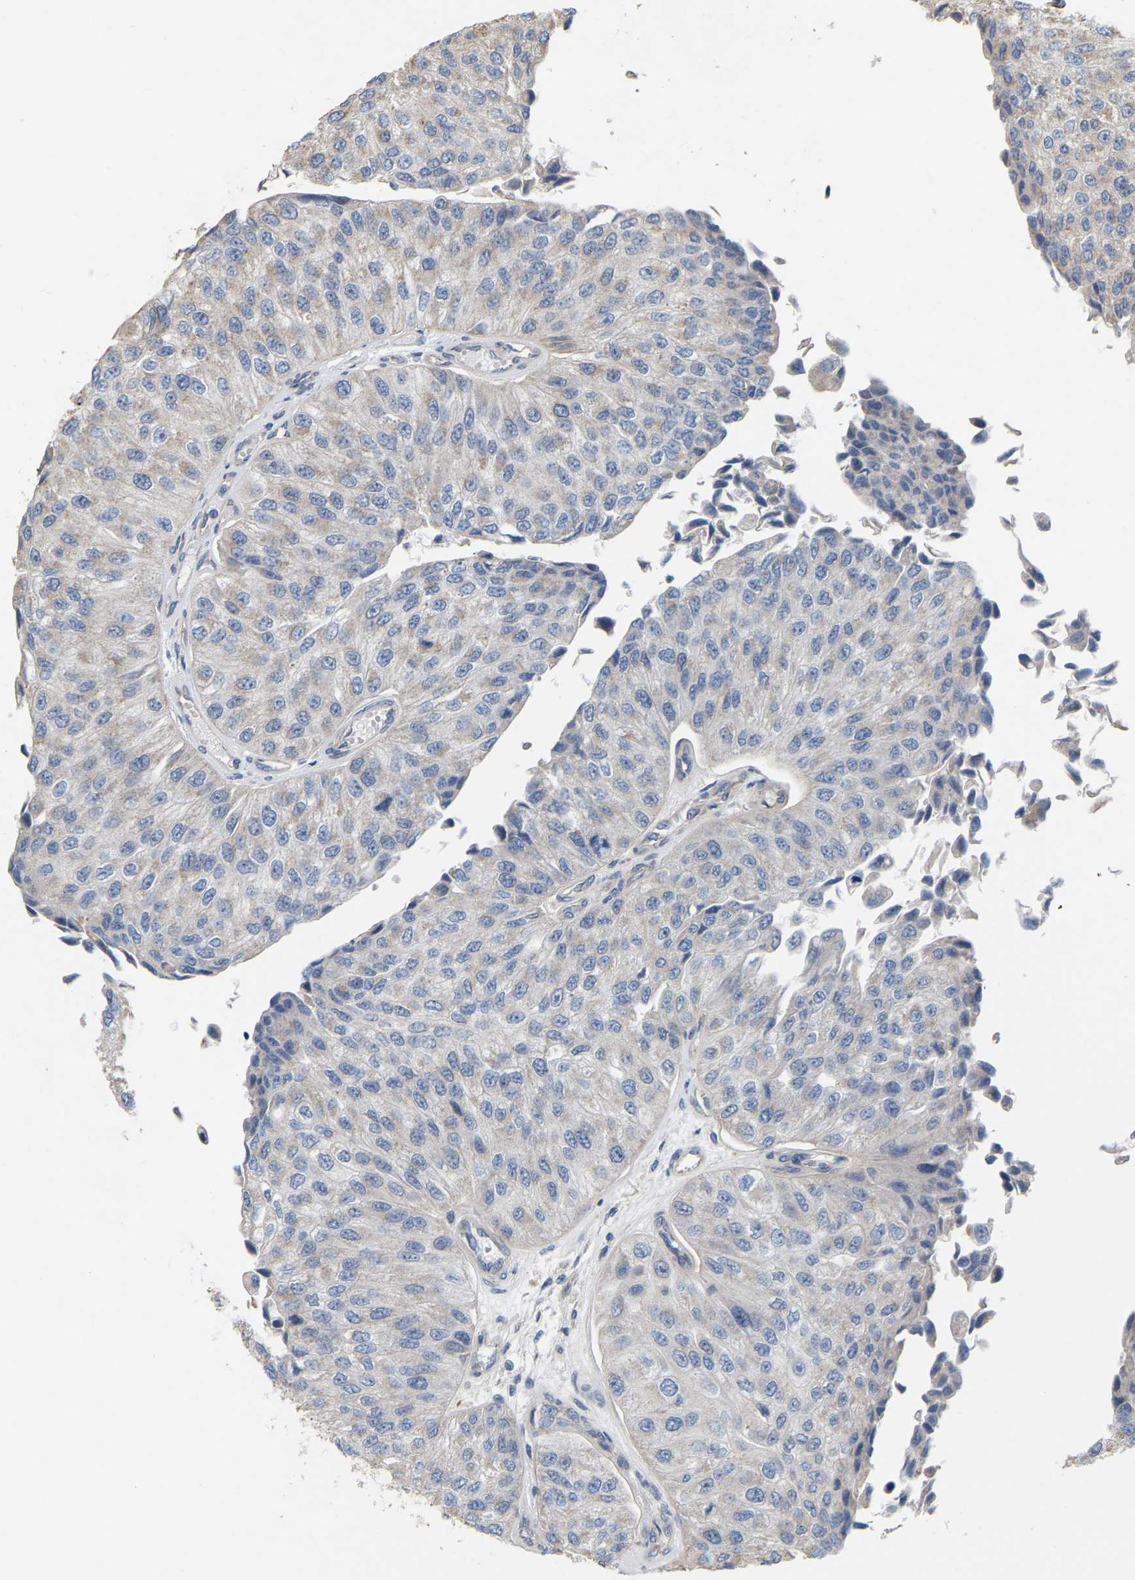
{"staining": {"intensity": "weak", "quantity": "<25%", "location": "cytoplasmic/membranous"}, "tissue": "urothelial cancer", "cell_type": "Tumor cells", "image_type": "cancer", "snomed": [{"axis": "morphology", "description": "Urothelial carcinoma, High grade"}, {"axis": "topography", "description": "Kidney"}, {"axis": "topography", "description": "Urinary bladder"}], "caption": "This is an immunohistochemistry photomicrograph of high-grade urothelial carcinoma. There is no expression in tumor cells.", "gene": "SSH1", "patient": {"sex": "male", "age": 77}}